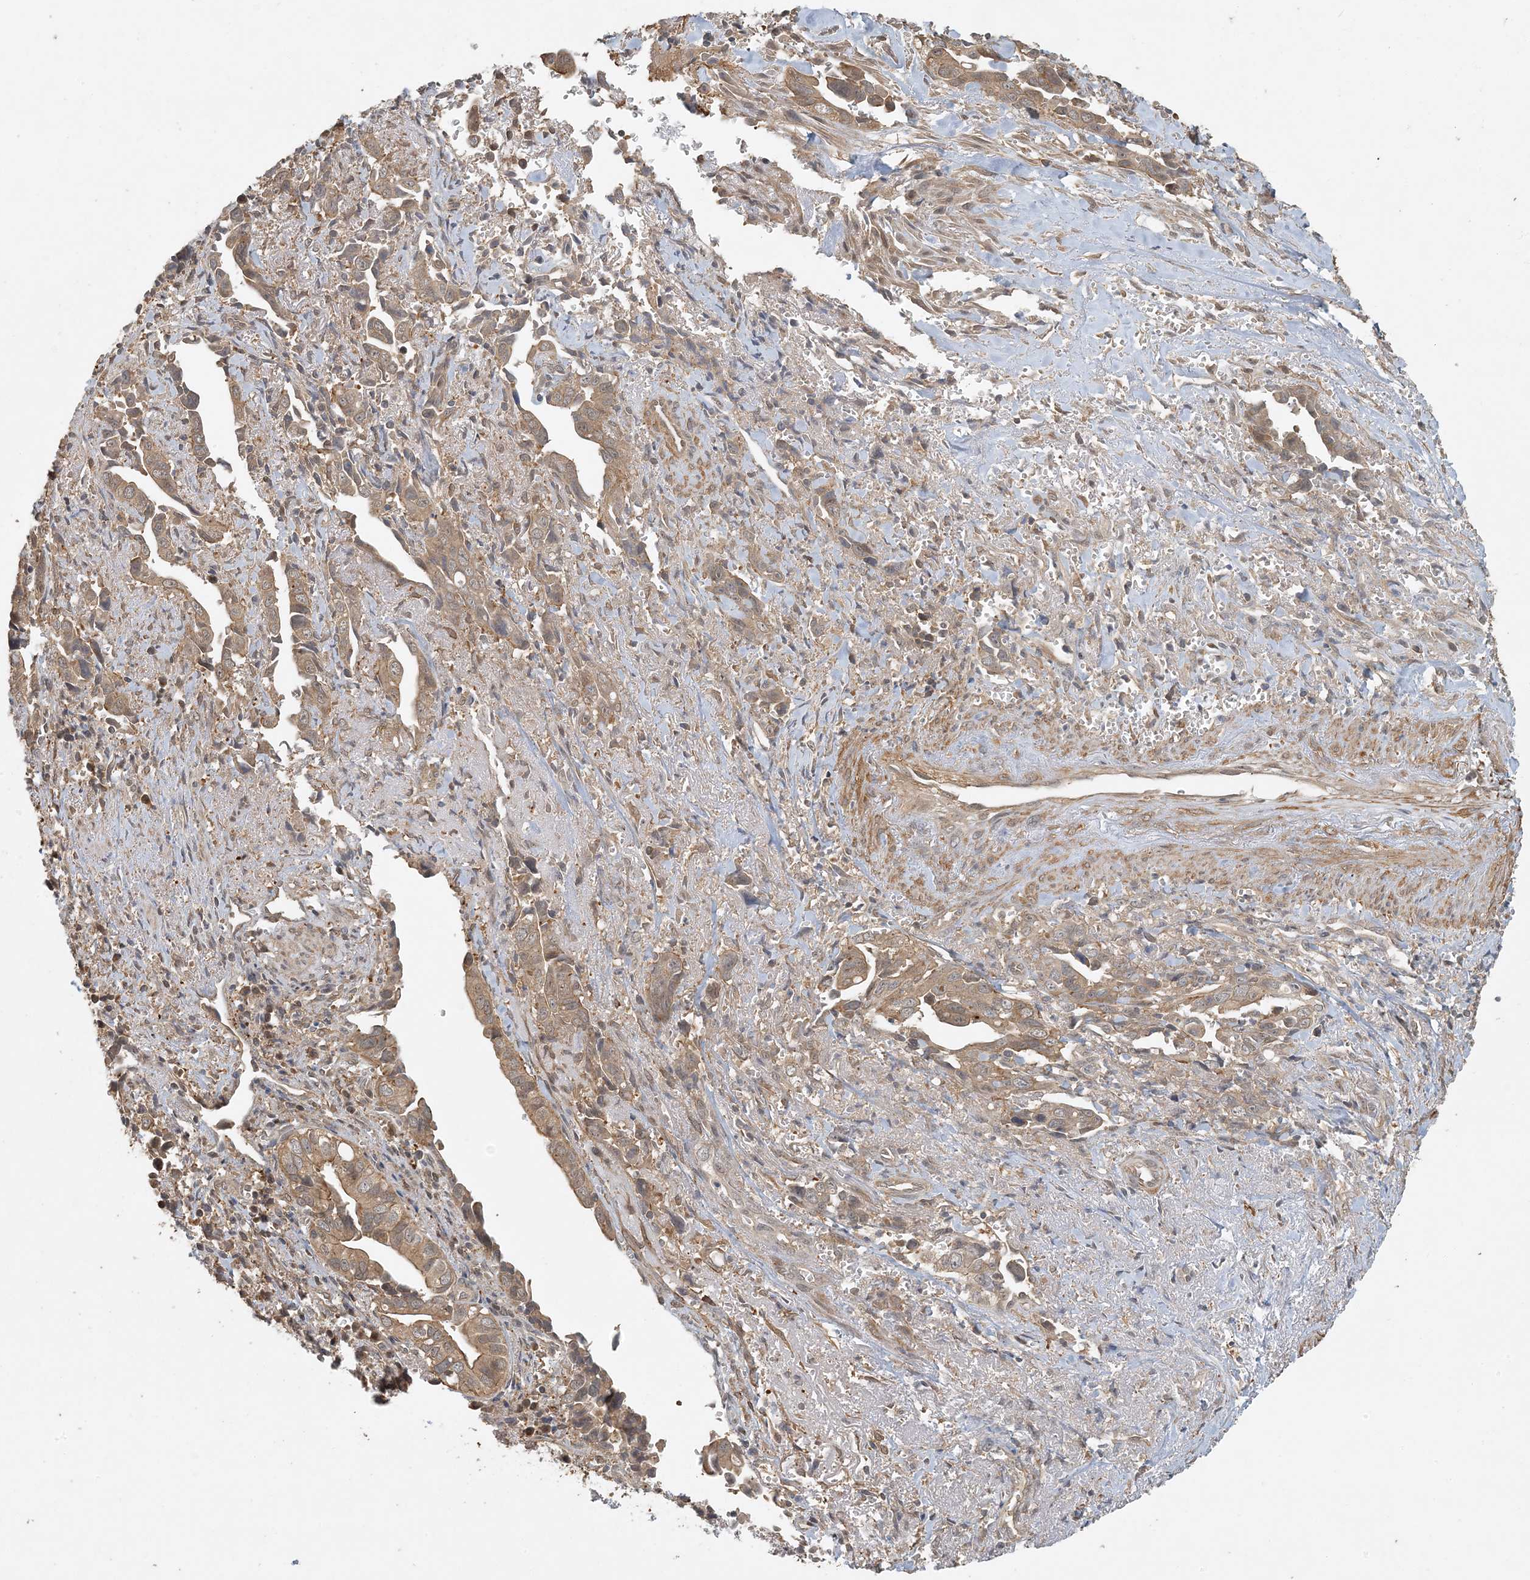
{"staining": {"intensity": "moderate", "quantity": ">75%", "location": "cytoplasmic/membranous"}, "tissue": "liver cancer", "cell_type": "Tumor cells", "image_type": "cancer", "snomed": [{"axis": "morphology", "description": "Cholangiocarcinoma"}, {"axis": "topography", "description": "Liver"}], "caption": "Moderate cytoplasmic/membranous protein staining is identified in about >75% of tumor cells in liver cancer (cholangiocarcinoma). The protein of interest is stained brown, and the nuclei are stained in blue (DAB (3,3'-diaminobenzidine) IHC with brightfield microscopy, high magnification).", "gene": "AK9", "patient": {"sex": "female", "age": 79}}